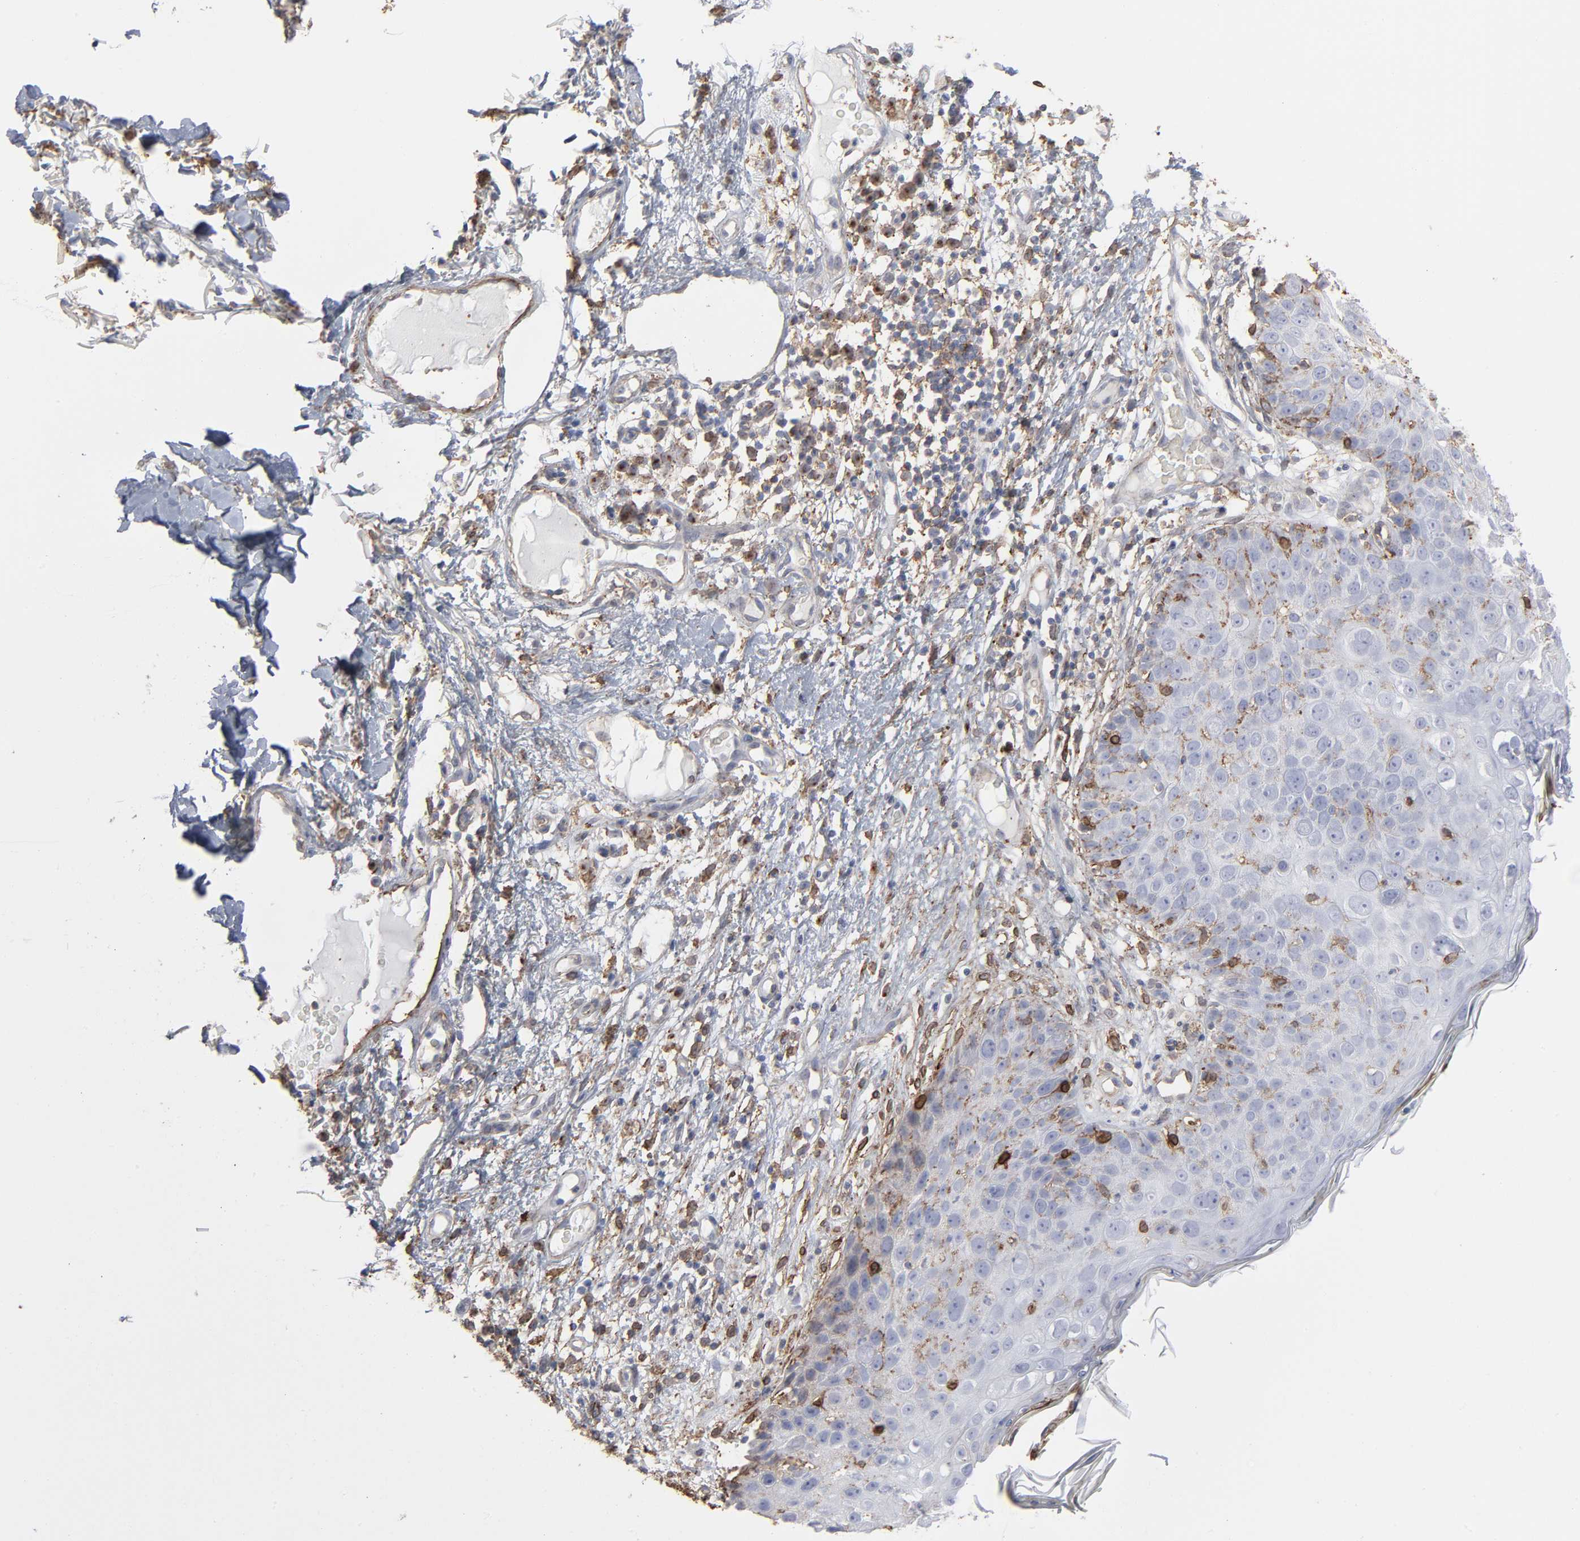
{"staining": {"intensity": "weak", "quantity": "<25%", "location": "cytoplasmic/membranous"}, "tissue": "skin cancer", "cell_type": "Tumor cells", "image_type": "cancer", "snomed": [{"axis": "morphology", "description": "Squamous cell carcinoma, NOS"}, {"axis": "topography", "description": "Skin"}], "caption": "This is an immunohistochemistry image of human skin squamous cell carcinoma. There is no staining in tumor cells.", "gene": "ANXA5", "patient": {"sex": "male", "age": 87}}